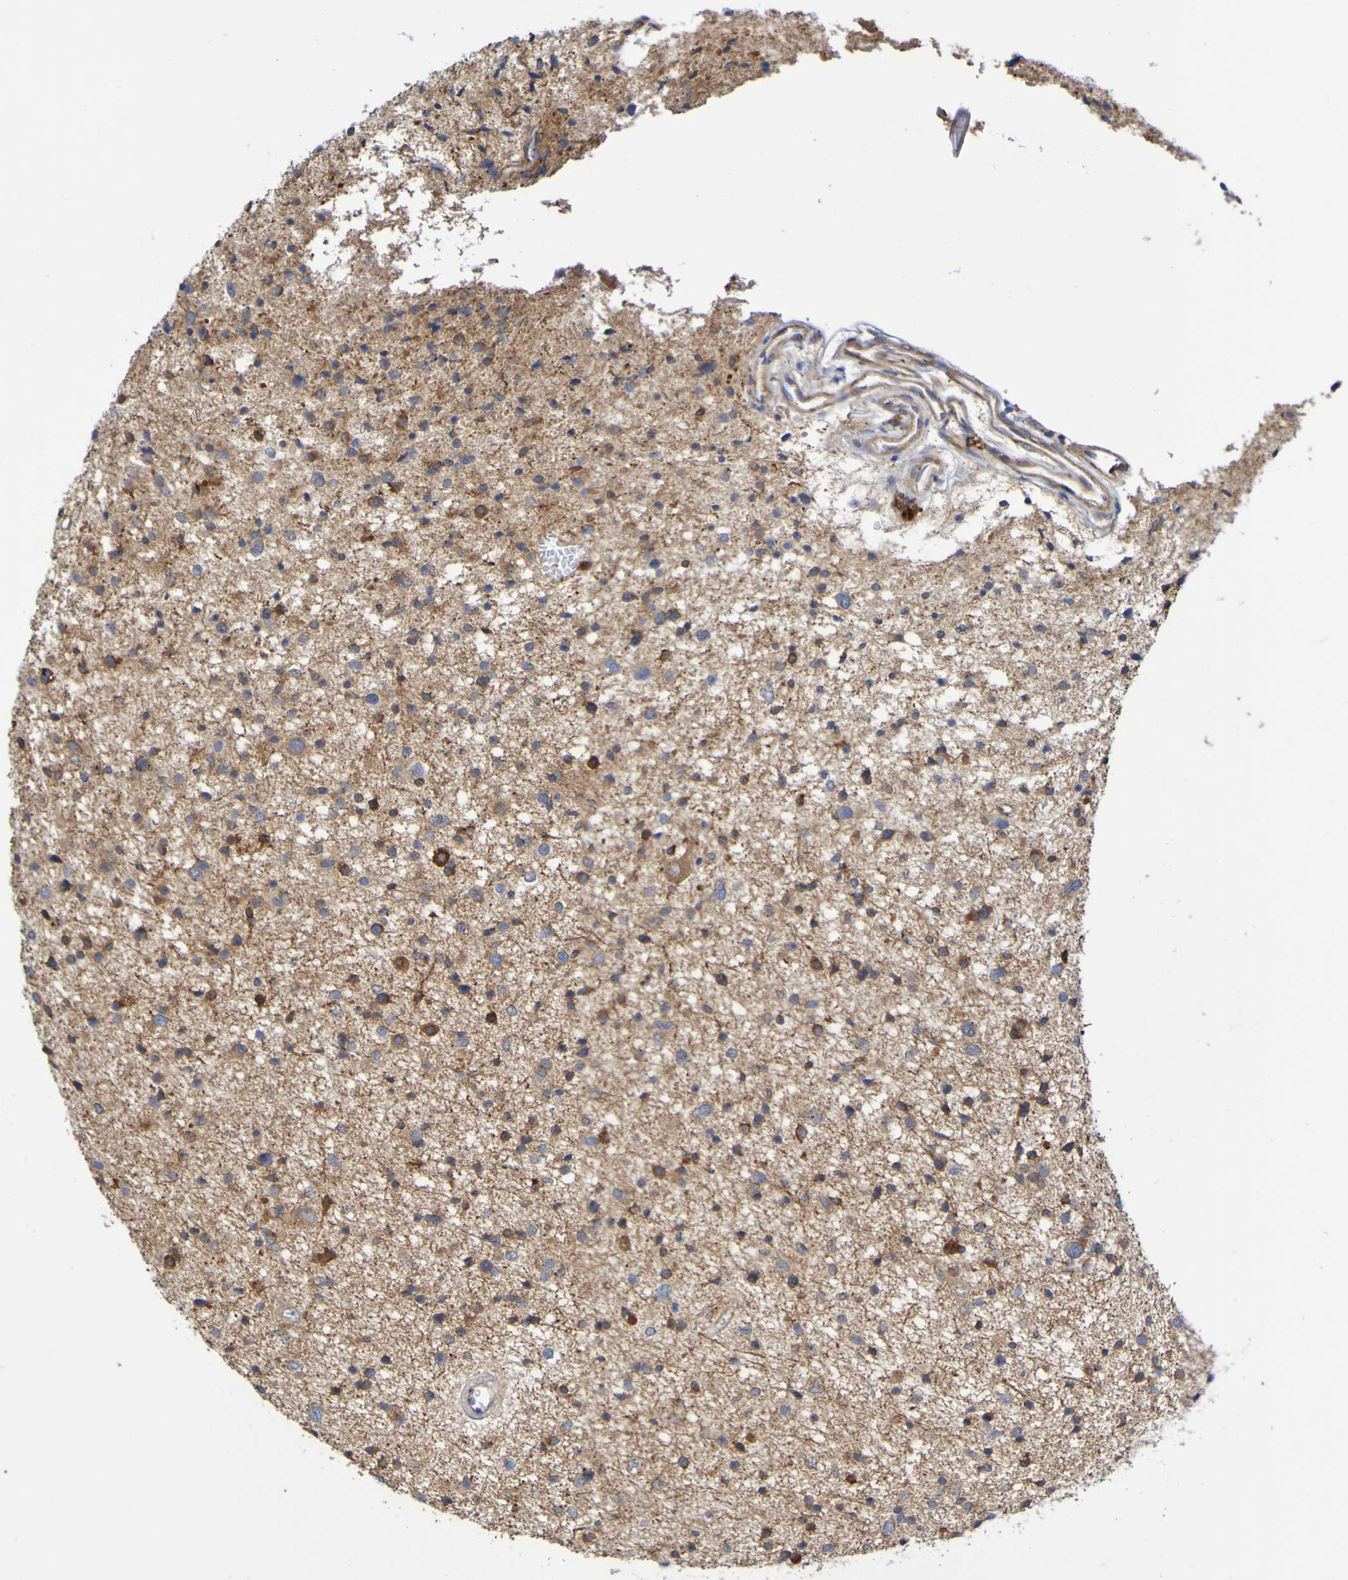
{"staining": {"intensity": "strong", "quantity": "25%-75%", "location": "cytoplasmic/membranous"}, "tissue": "glioma", "cell_type": "Tumor cells", "image_type": "cancer", "snomed": [{"axis": "morphology", "description": "Glioma, malignant, Low grade"}, {"axis": "topography", "description": "Brain"}], "caption": "The immunohistochemical stain shows strong cytoplasmic/membranous staining in tumor cells of glioma tissue. The protein of interest is stained brown, and the nuclei are stained in blue (DAB (3,3'-diaminobenzidine) IHC with brightfield microscopy, high magnification).", "gene": "SCRG1", "patient": {"sex": "female", "age": 37}}